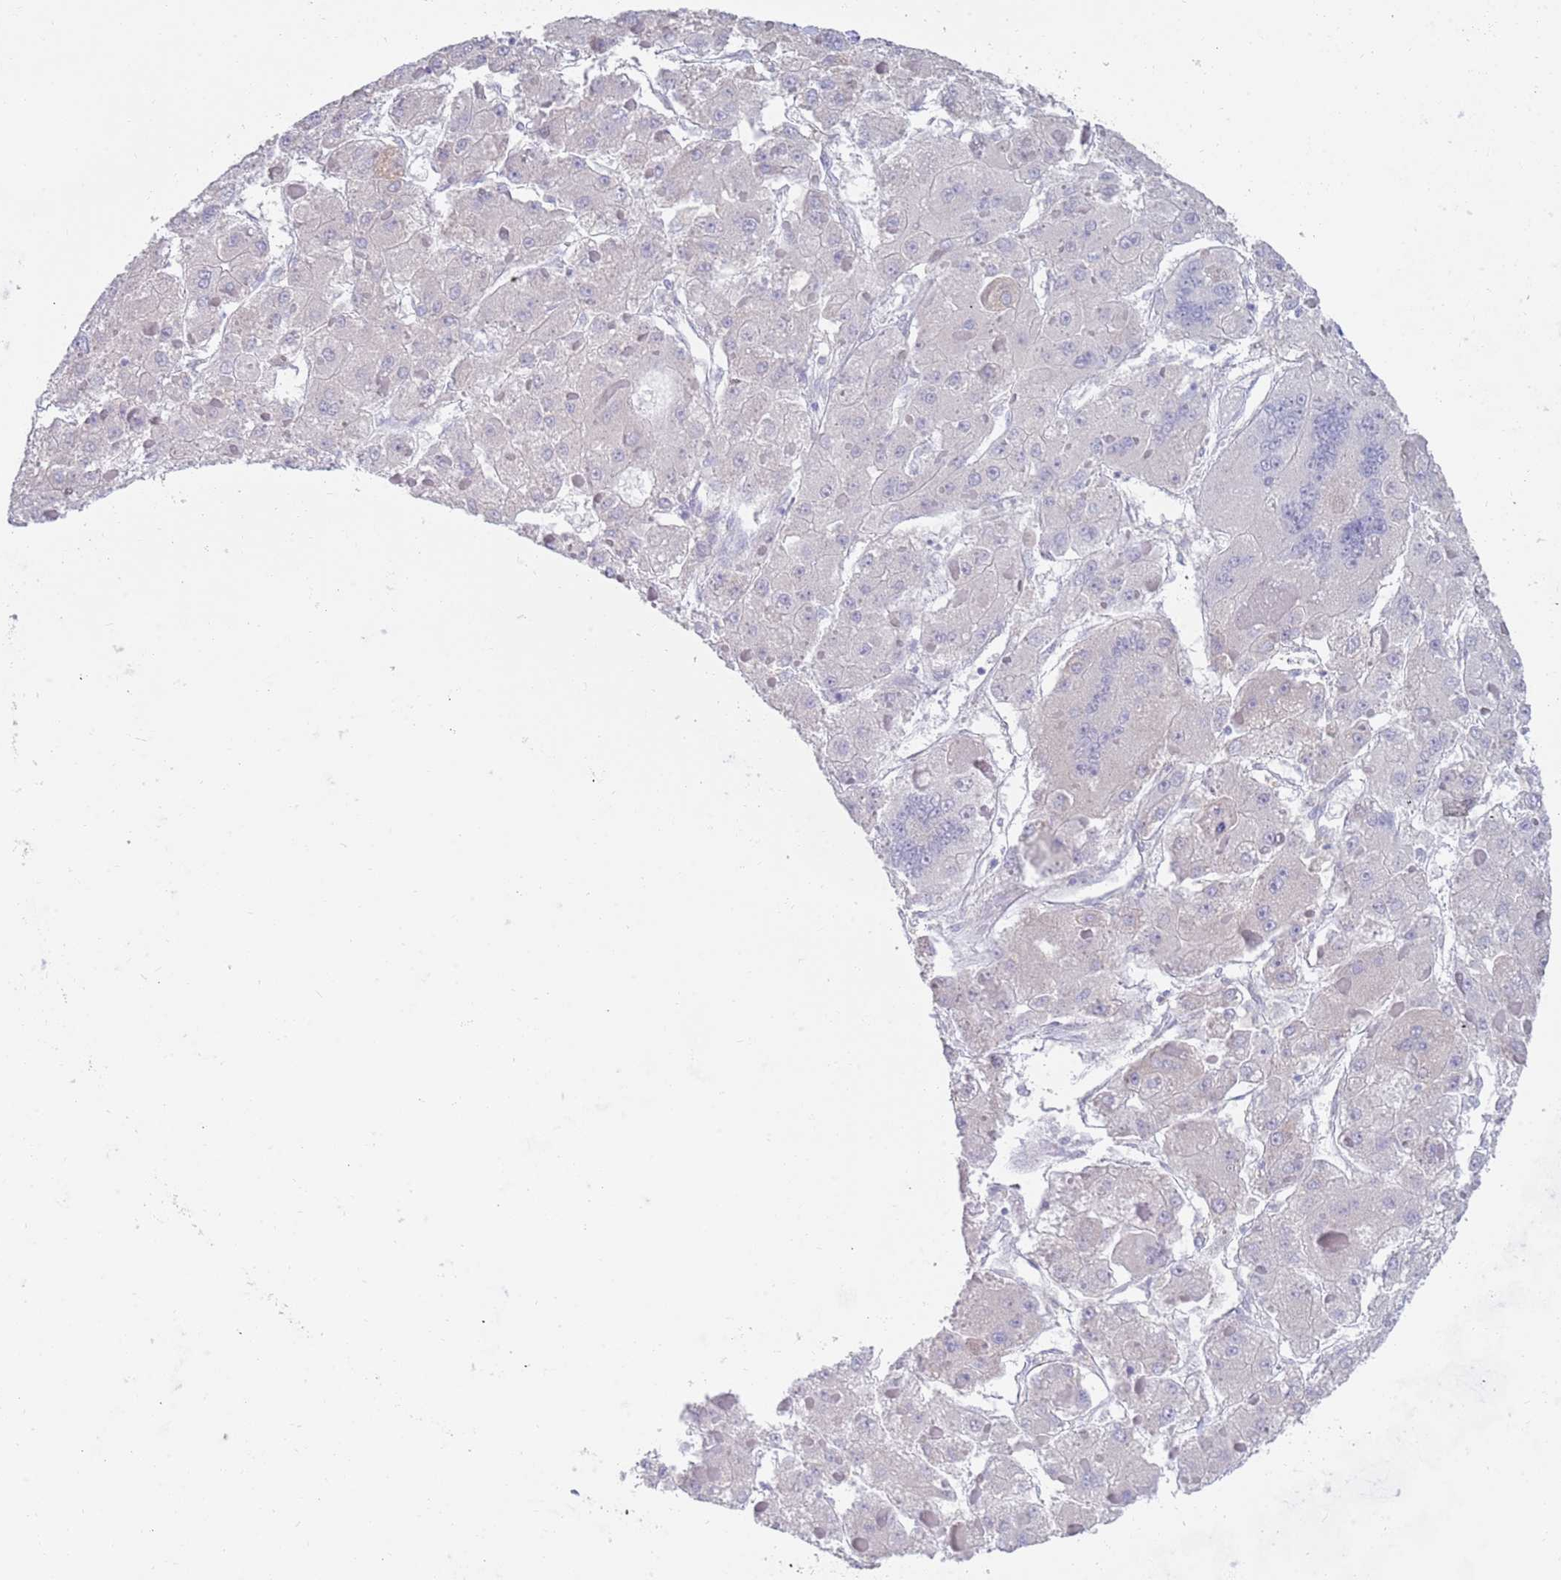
{"staining": {"intensity": "negative", "quantity": "none", "location": "none"}, "tissue": "liver cancer", "cell_type": "Tumor cells", "image_type": "cancer", "snomed": [{"axis": "morphology", "description": "Carcinoma, Hepatocellular, NOS"}, {"axis": "topography", "description": "Liver"}], "caption": "Human hepatocellular carcinoma (liver) stained for a protein using IHC demonstrates no staining in tumor cells.", "gene": "CCDC149", "patient": {"sex": "female", "age": 73}}